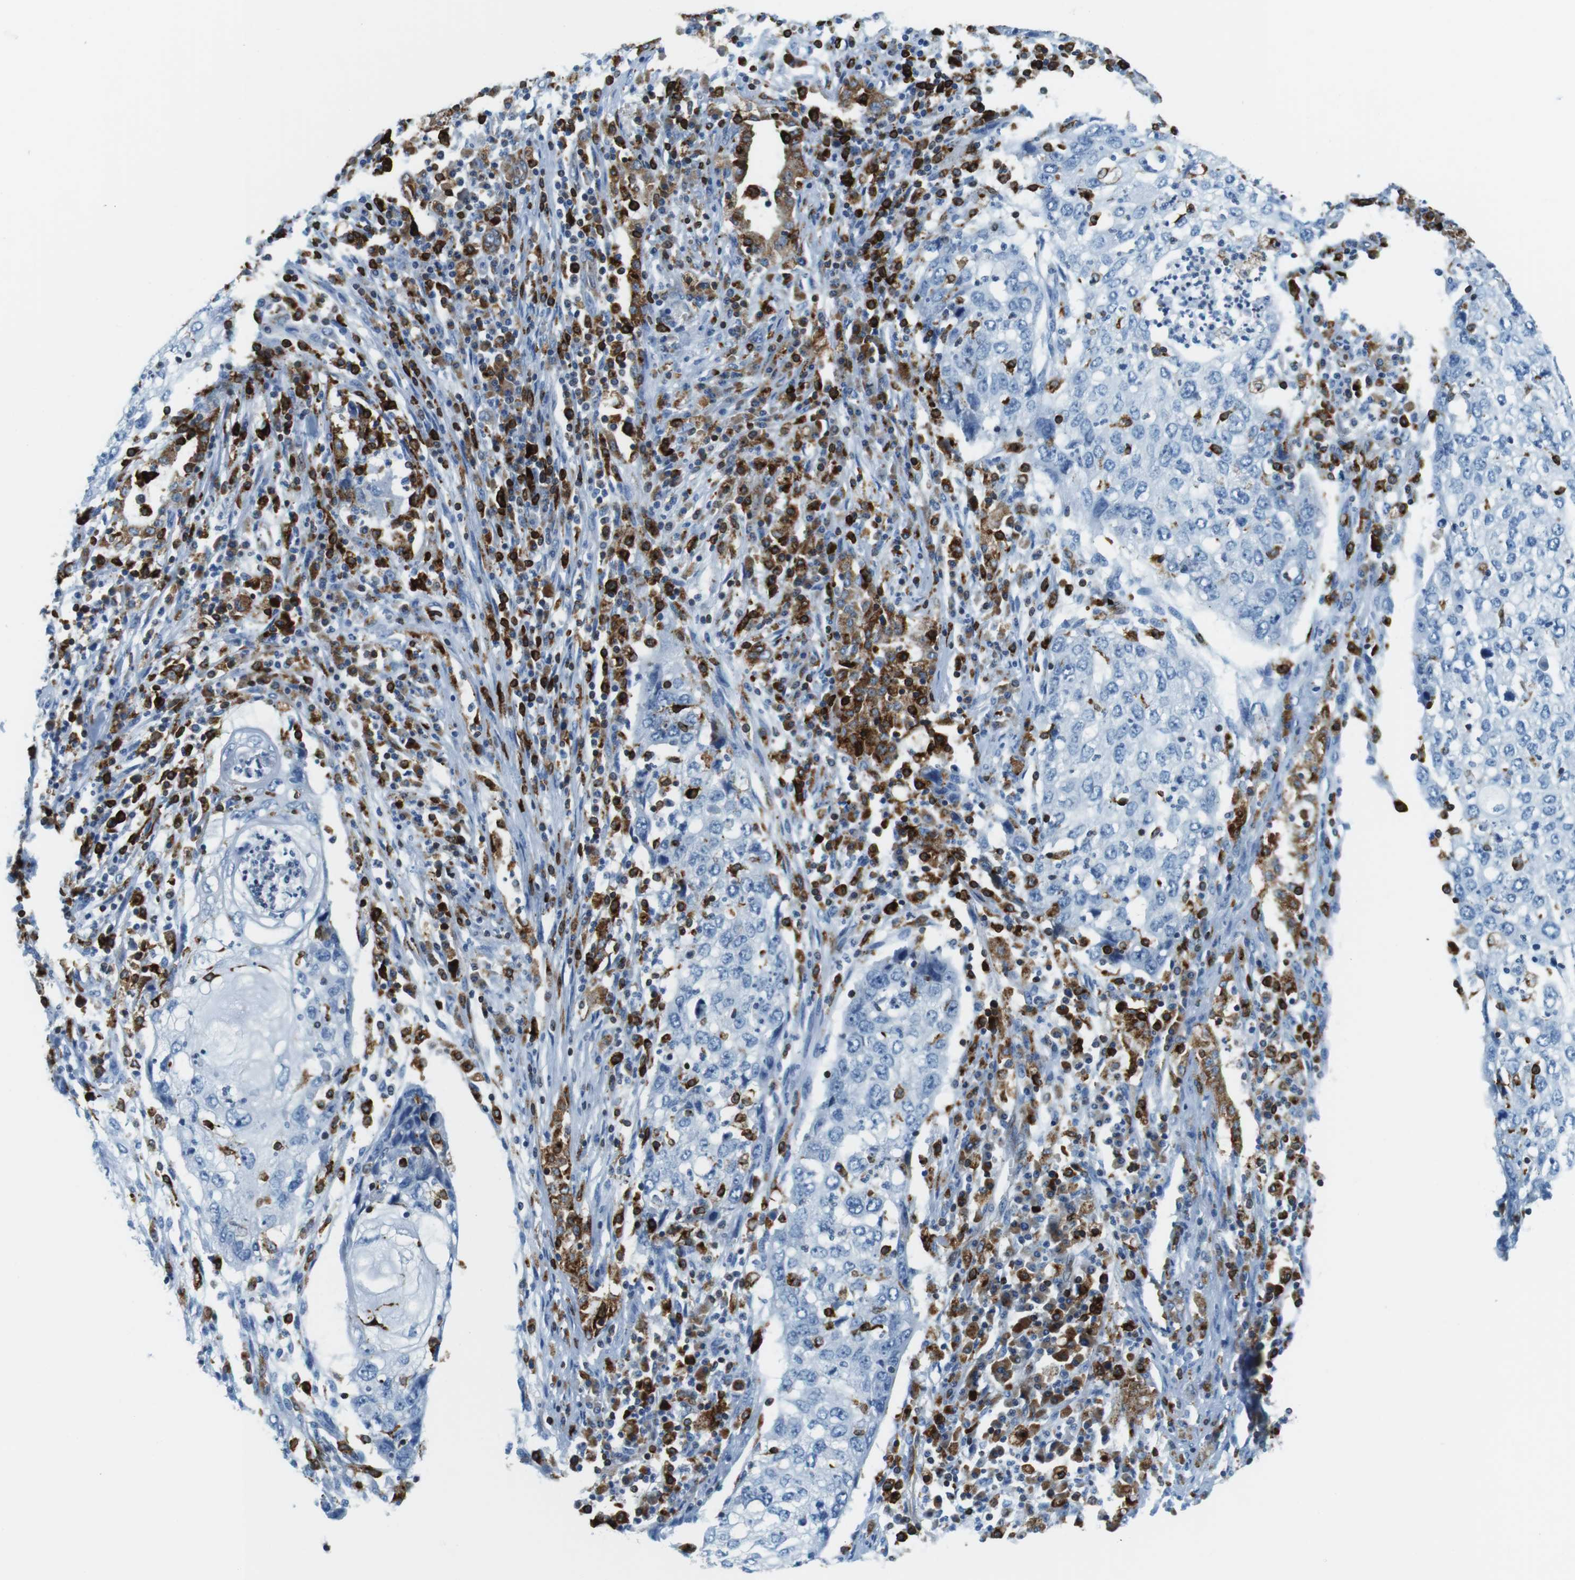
{"staining": {"intensity": "negative", "quantity": "none", "location": "none"}, "tissue": "lung cancer", "cell_type": "Tumor cells", "image_type": "cancer", "snomed": [{"axis": "morphology", "description": "Squamous cell carcinoma, NOS"}, {"axis": "topography", "description": "Lung"}], "caption": "Immunohistochemistry photomicrograph of neoplastic tissue: lung cancer (squamous cell carcinoma) stained with DAB (3,3'-diaminobenzidine) shows no significant protein expression in tumor cells.", "gene": "CIITA", "patient": {"sex": "female", "age": 63}}